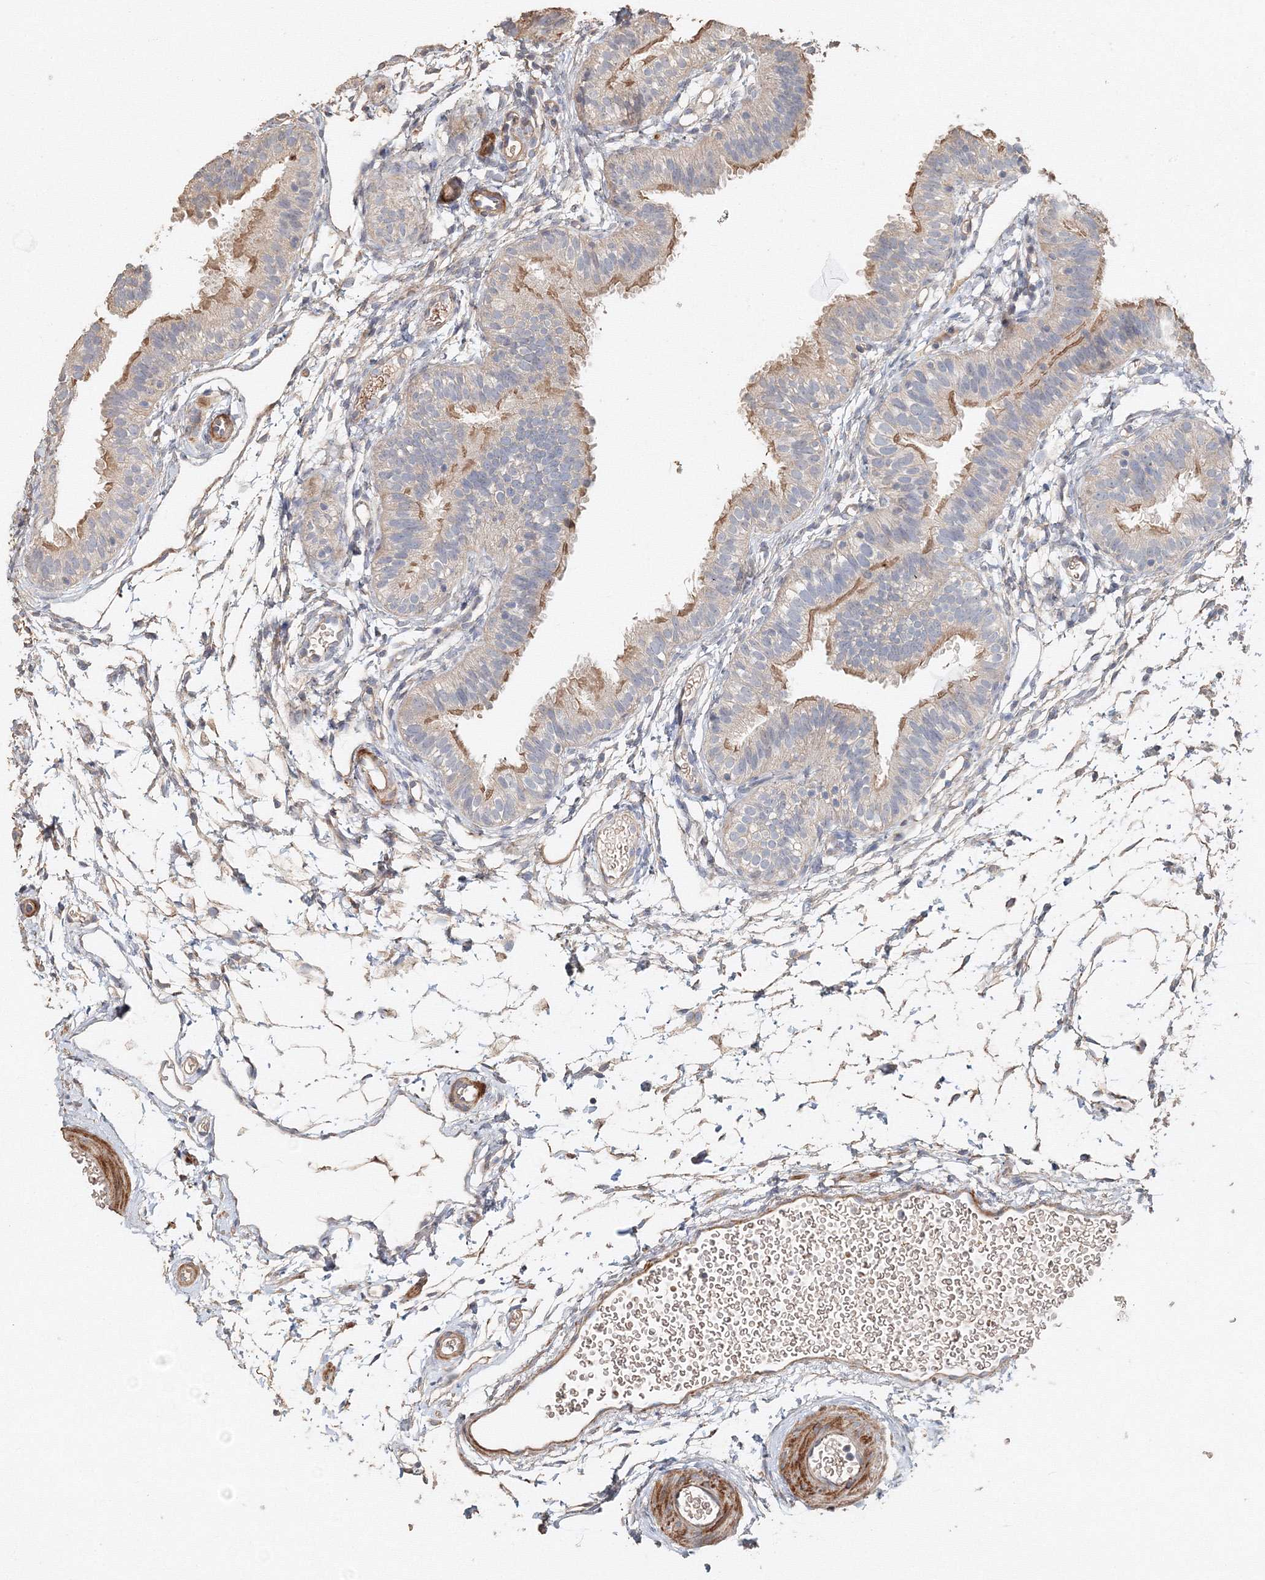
{"staining": {"intensity": "weak", "quantity": "<25%", "location": "cytoplasmic/membranous"}, "tissue": "fallopian tube", "cell_type": "Glandular cells", "image_type": "normal", "snomed": [{"axis": "morphology", "description": "Normal tissue, NOS"}, {"axis": "topography", "description": "Fallopian tube"}], "caption": "Human fallopian tube stained for a protein using immunohistochemistry (IHC) reveals no staining in glandular cells.", "gene": "NALF2", "patient": {"sex": "female", "age": 35}}